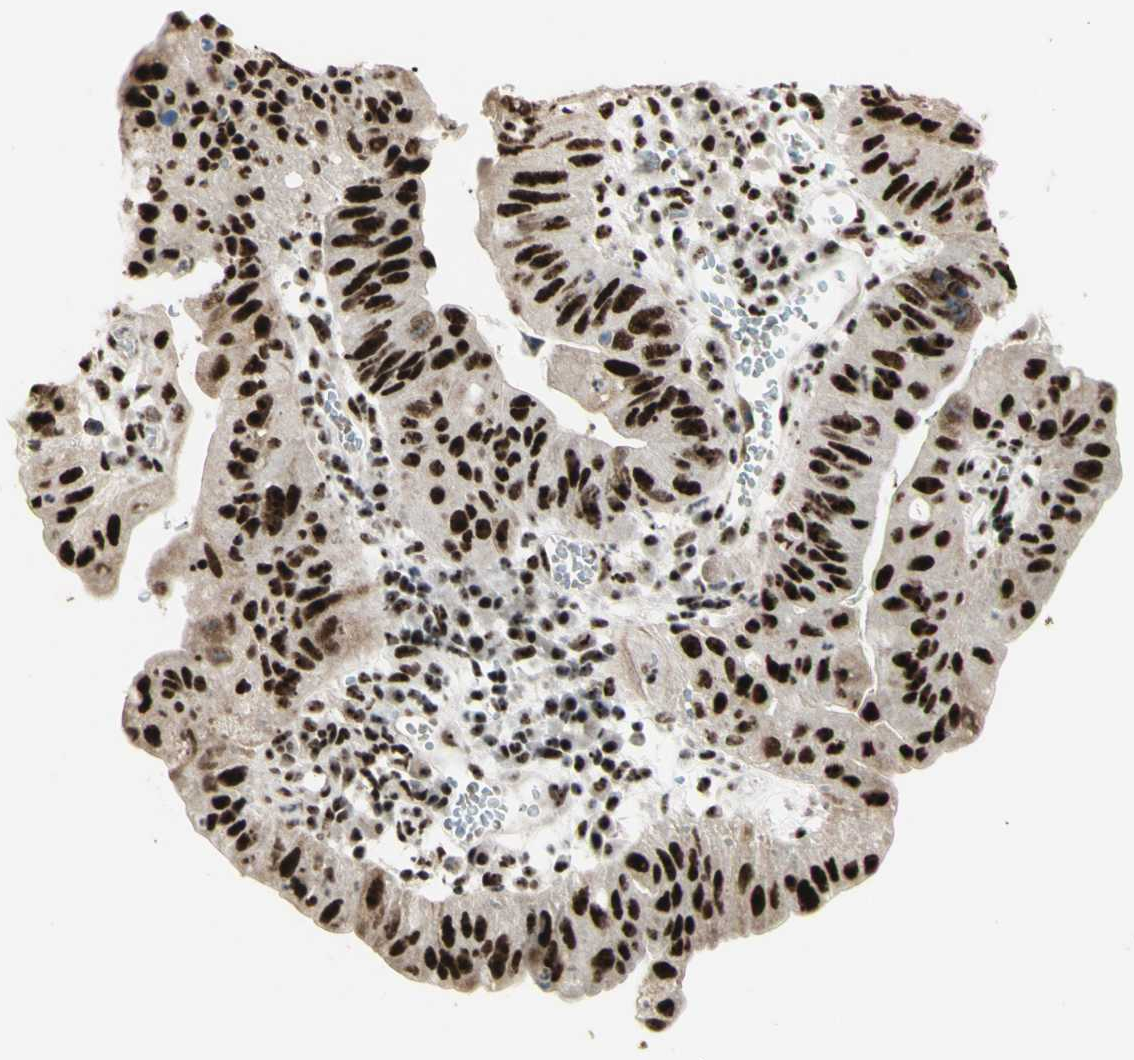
{"staining": {"intensity": "strong", "quantity": ">75%", "location": "cytoplasmic/membranous,nuclear"}, "tissue": "stomach cancer", "cell_type": "Tumor cells", "image_type": "cancer", "snomed": [{"axis": "morphology", "description": "Adenocarcinoma, NOS"}, {"axis": "topography", "description": "Stomach"}], "caption": "High-power microscopy captured an immunohistochemistry histopathology image of stomach cancer, revealing strong cytoplasmic/membranous and nuclear staining in about >75% of tumor cells.", "gene": "DHX9", "patient": {"sex": "male", "age": 59}}